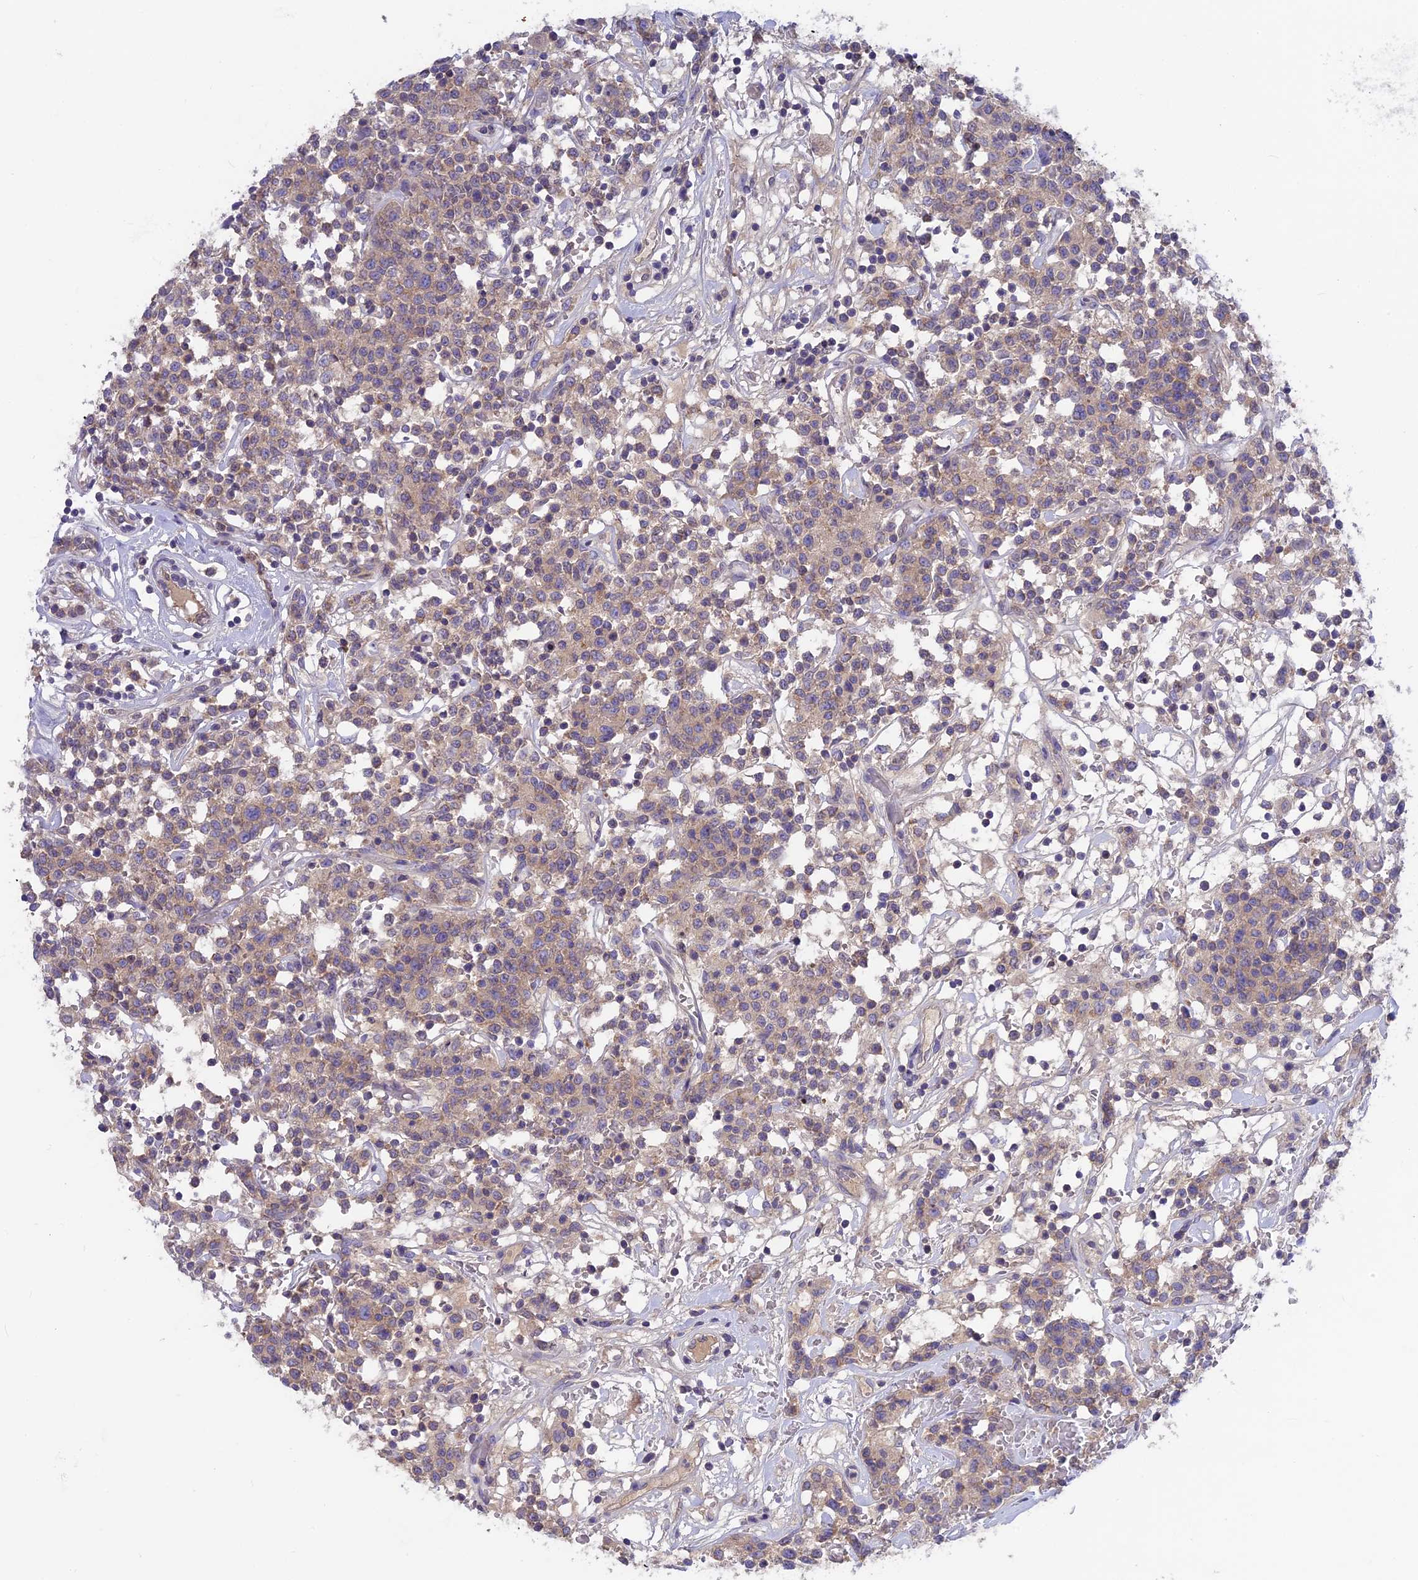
{"staining": {"intensity": "moderate", "quantity": ">75%", "location": "cytoplasmic/membranous"}, "tissue": "lymphoma", "cell_type": "Tumor cells", "image_type": "cancer", "snomed": [{"axis": "morphology", "description": "Malignant lymphoma, non-Hodgkin's type, Low grade"}, {"axis": "topography", "description": "Small intestine"}], "caption": "High-magnification brightfield microscopy of low-grade malignant lymphoma, non-Hodgkin's type stained with DAB (3,3'-diaminobenzidine) (brown) and counterstained with hematoxylin (blue). tumor cells exhibit moderate cytoplasmic/membranous positivity is identified in about>75% of cells. (DAB = brown stain, brightfield microscopy at high magnification).", "gene": "PZP", "patient": {"sex": "female", "age": 59}}